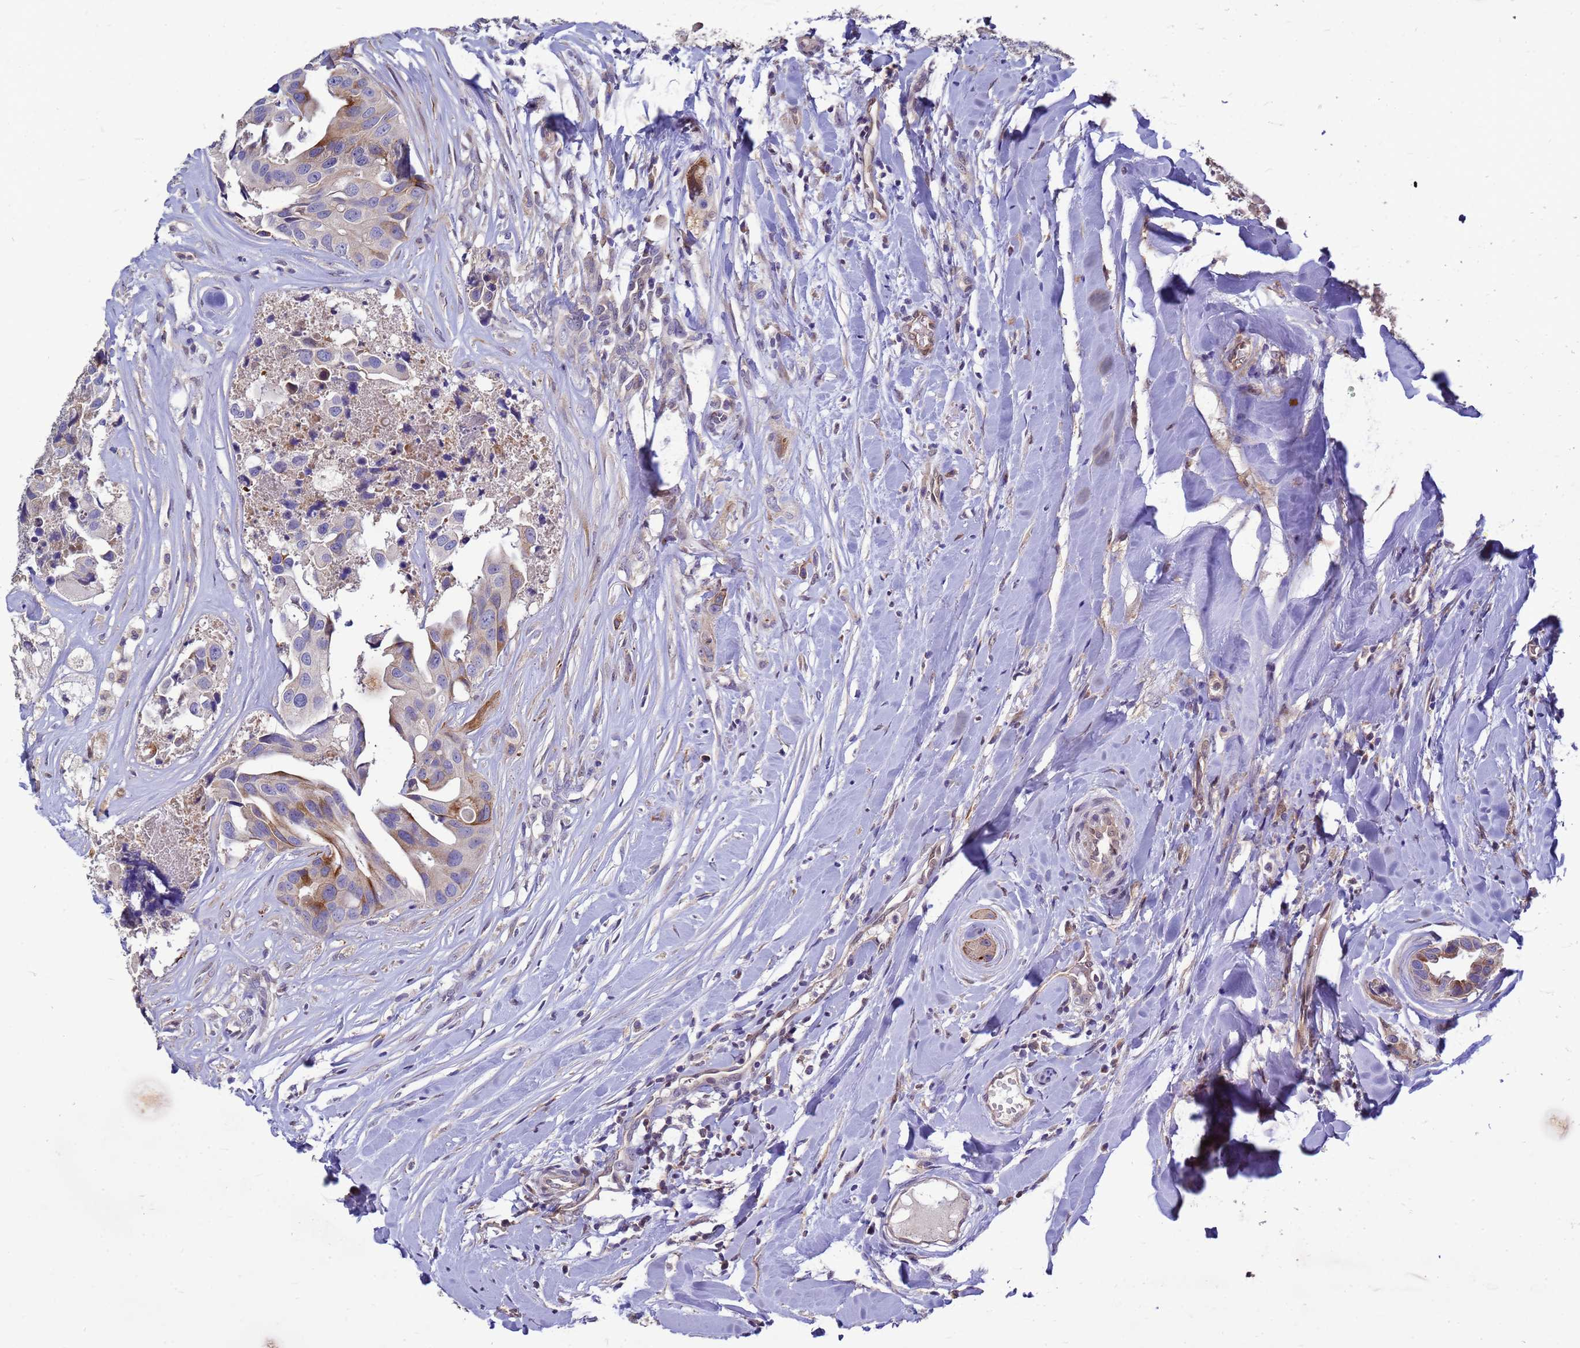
{"staining": {"intensity": "moderate", "quantity": "<25%", "location": "cytoplasmic/membranous"}, "tissue": "head and neck cancer", "cell_type": "Tumor cells", "image_type": "cancer", "snomed": [{"axis": "morphology", "description": "Adenocarcinoma, NOS"}, {"axis": "morphology", "description": "Adenocarcinoma, metastatic, NOS"}, {"axis": "topography", "description": "Head-Neck"}], "caption": "Immunohistochemical staining of metastatic adenocarcinoma (head and neck) exhibits low levels of moderate cytoplasmic/membranous positivity in about <25% of tumor cells.", "gene": "EIF4EBP3", "patient": {"sex": "male", "age": 75}}